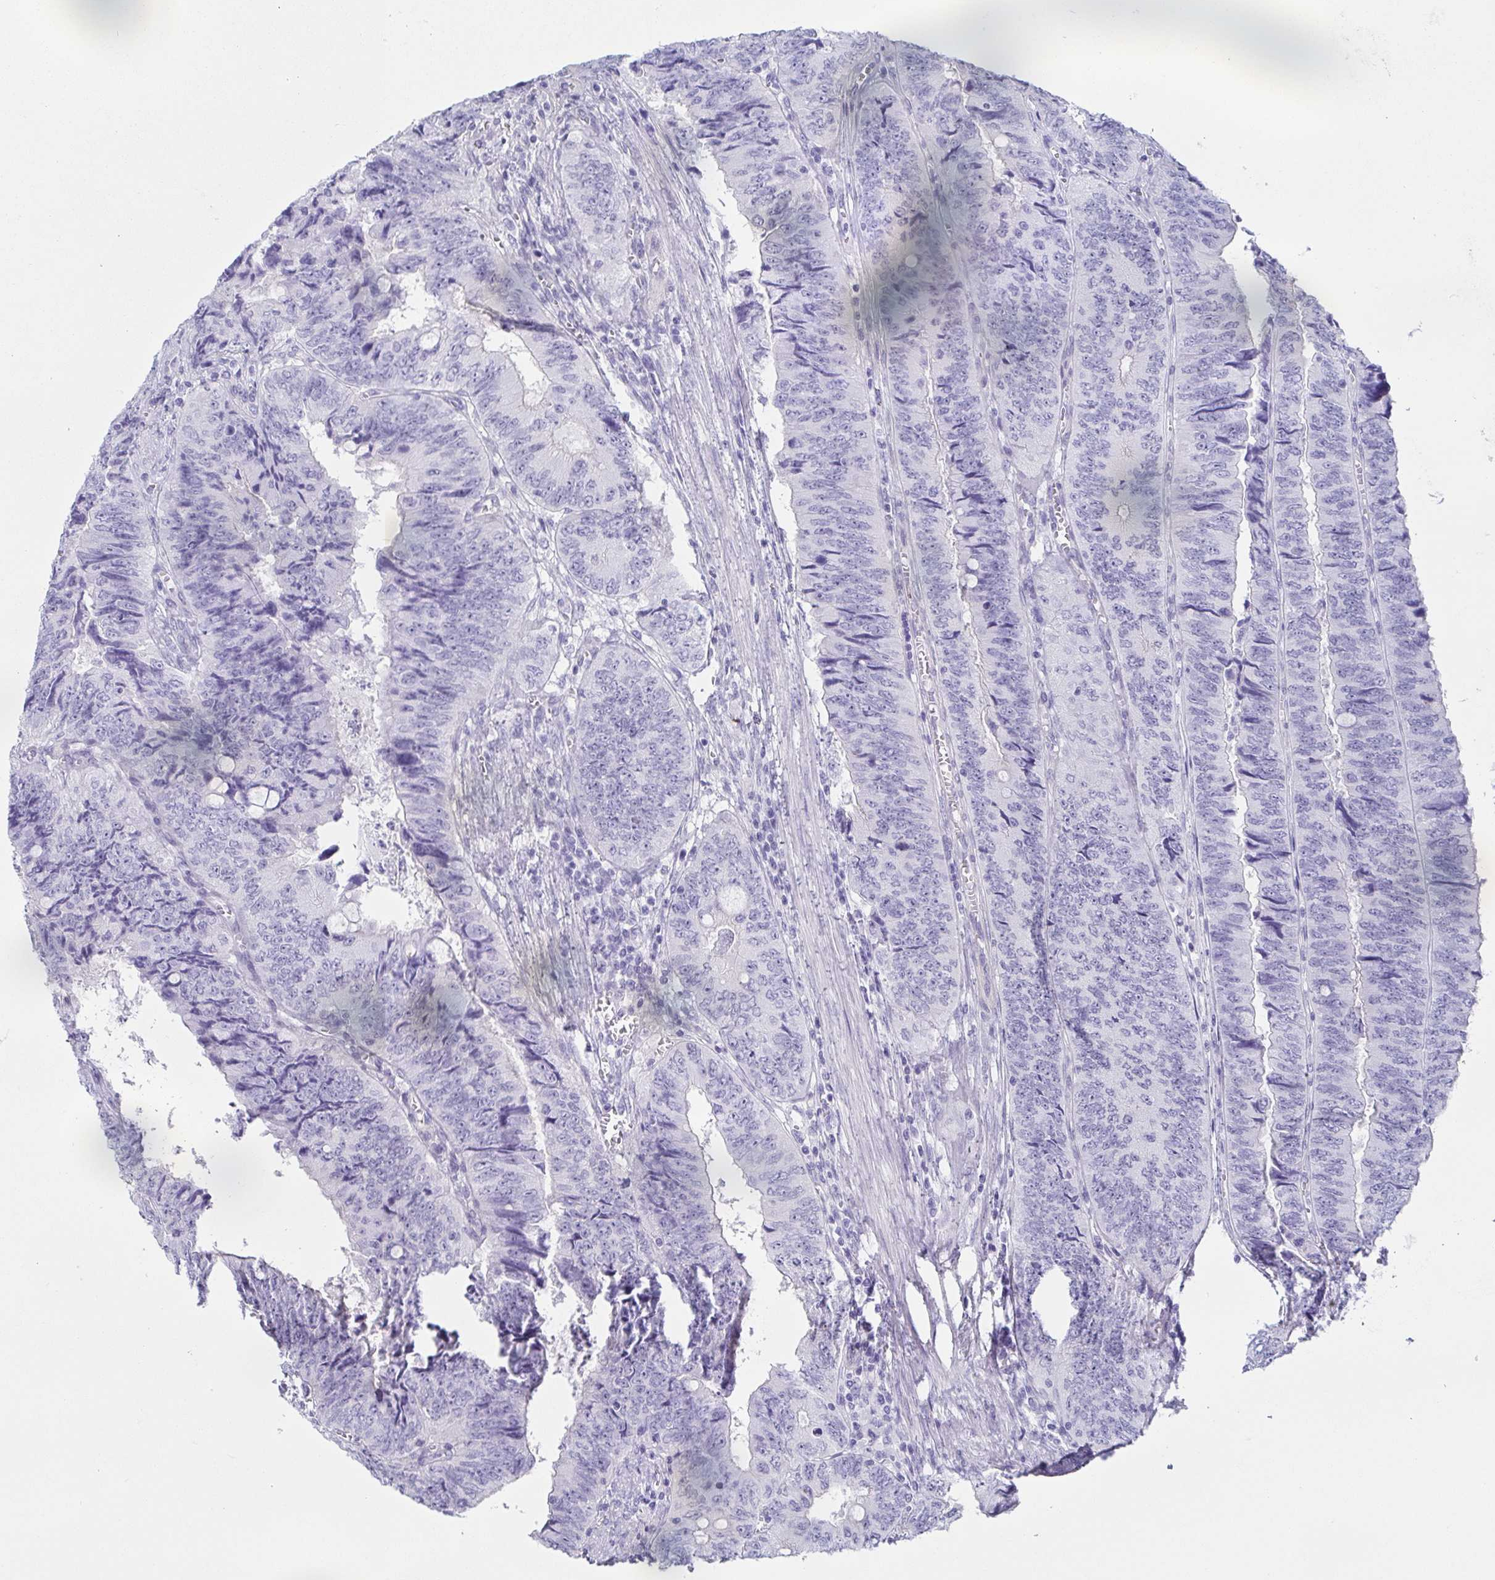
{"staining": {"intensity": "negative", "quantity": "none", "location": "none"}, "tissue": "colorectal cancer", "cell_type": "Tumor cells", "image_type": "cancer", "snomed": [{"axis": "morphology", "description": "Adenocarcinoma, NOS"}, {"axis": "topography", "description": "Colon"}], "caption": "An immunohistochemistry (IHC) histopathology image of adenocarcinoma (colorectal) is shown. There is no staining in tumor cells of adenocarcinoma (colorectal).", "gene": "PRR4", "patient": {"sex": "female", "age": 84}}